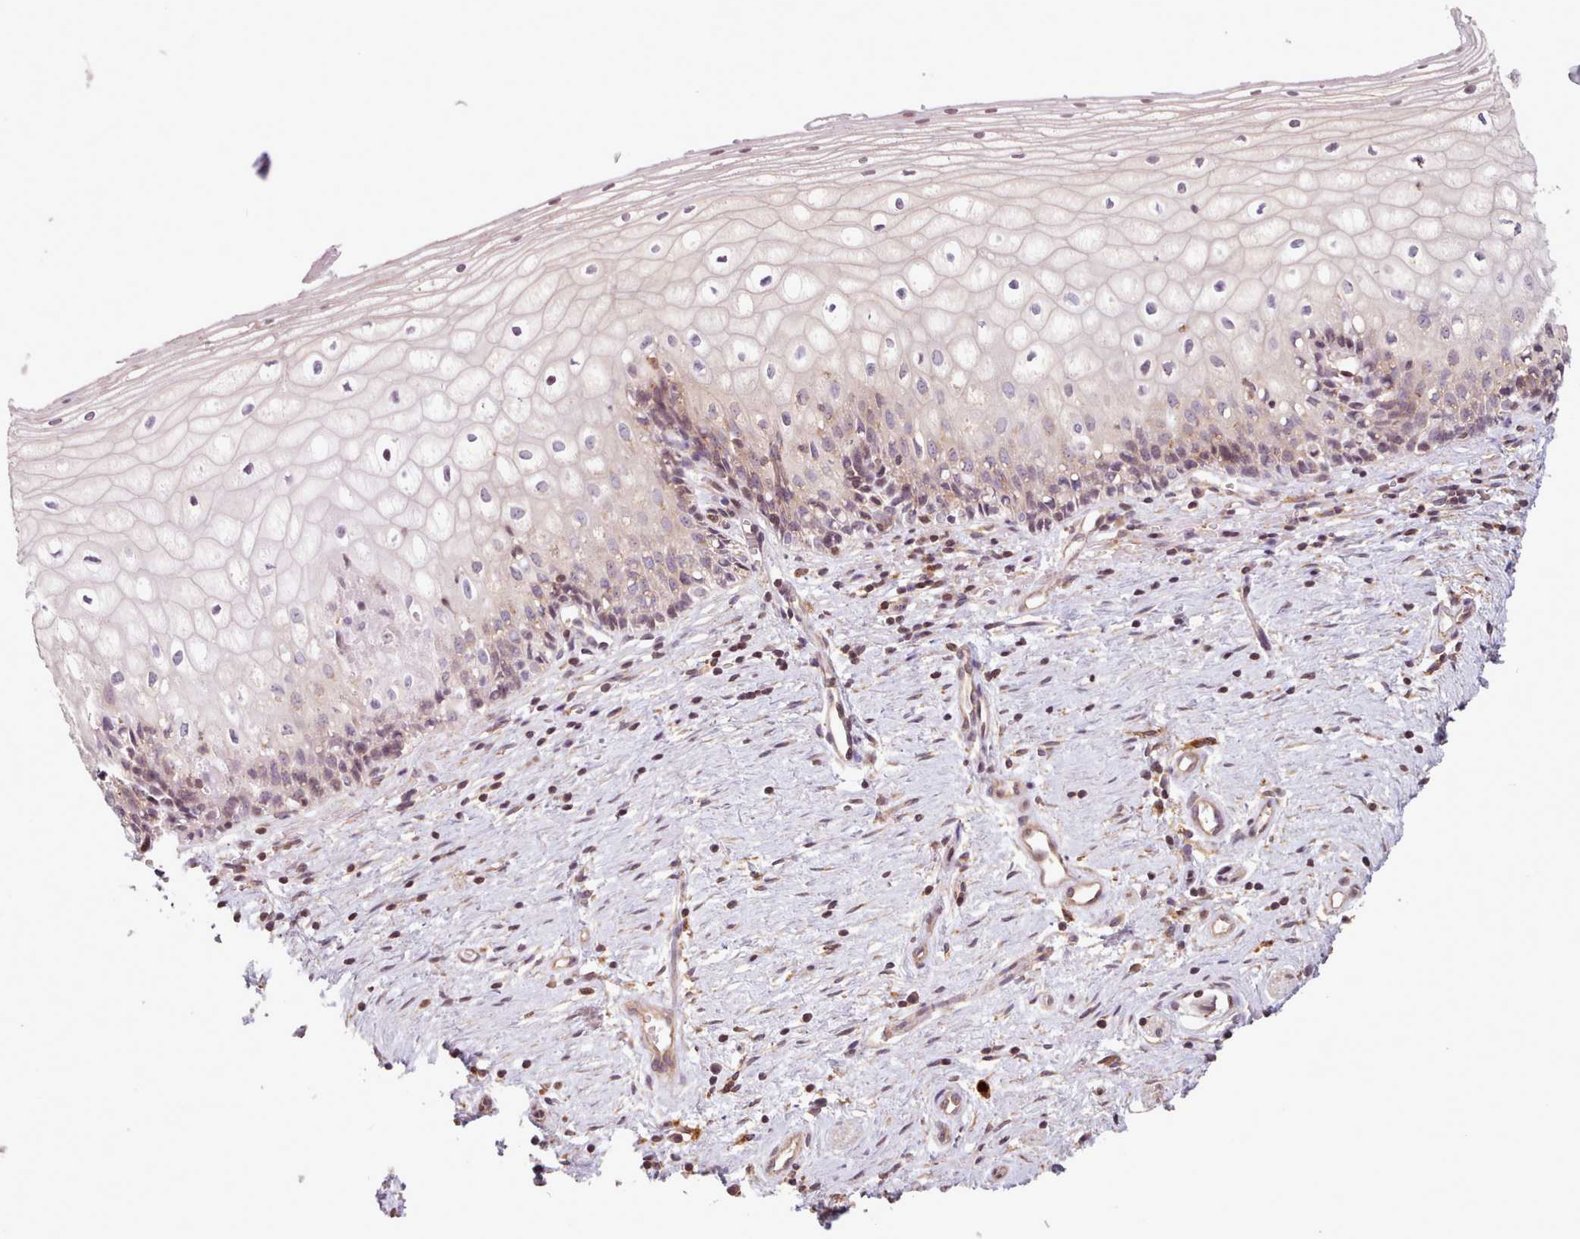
{"staining": {"intensity": "weak", "quantity": "25%-75%", "location": "cytoplasmic/membranous"}, "tissue": "vagina", "cell_type": "Squamous epithelial cells", "image_type": "normal", "snomed": [{"axis": "morphology", "description": "Normal tissue, NOS"}, {"axis": "topography", "description": "Vagina"}], "caption": "Protein expression analysis of benign human vagina reveals weak cytoplasmic/membranous positivity in about 25%-75% of squamous epithelial cells.", "gene": "WASHC2A", "patient": {"sex": "female", "age": 60}}